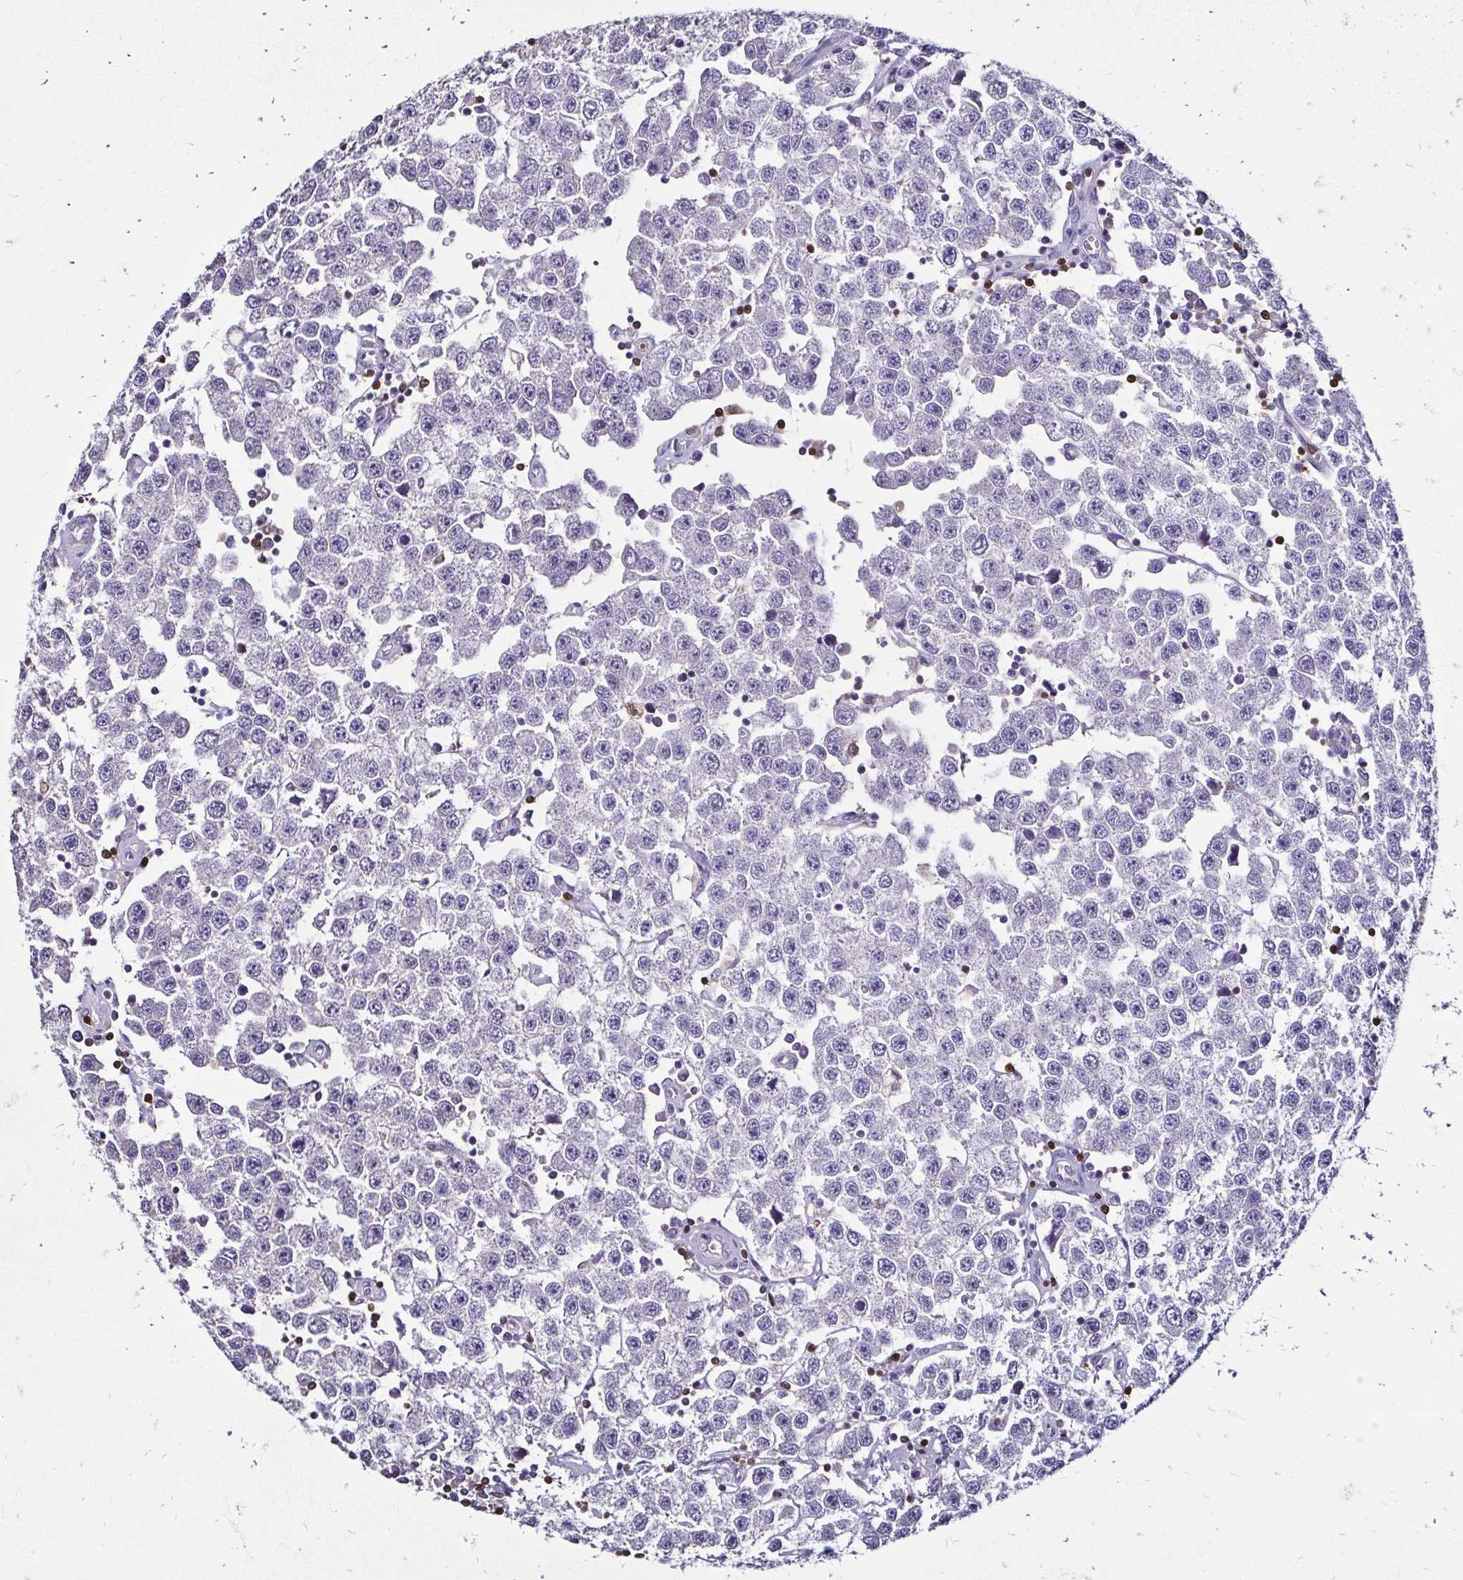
{"staining": {"intensity": "negative", "quantity": "none", "location": "none"}, "tissue": "testis cancer", "cell_type": "Tumor cells", "image_type": "cancer", "snomed": [{"axis": "morphology", "description": "Seminoma, NOS"}, {"axis": "topography", "description": "Testis"}], "caption": "IHC photomicrograph of seminoma (testis) stained for a protein (brown), which demonstrates no staining in tumor cells. The staining is performed using DAB brown chromogen with nuclei counter-stained in using hematoxylin.", "gene": "ZFP1", "patient": {"sex": "male", "age": 34}}